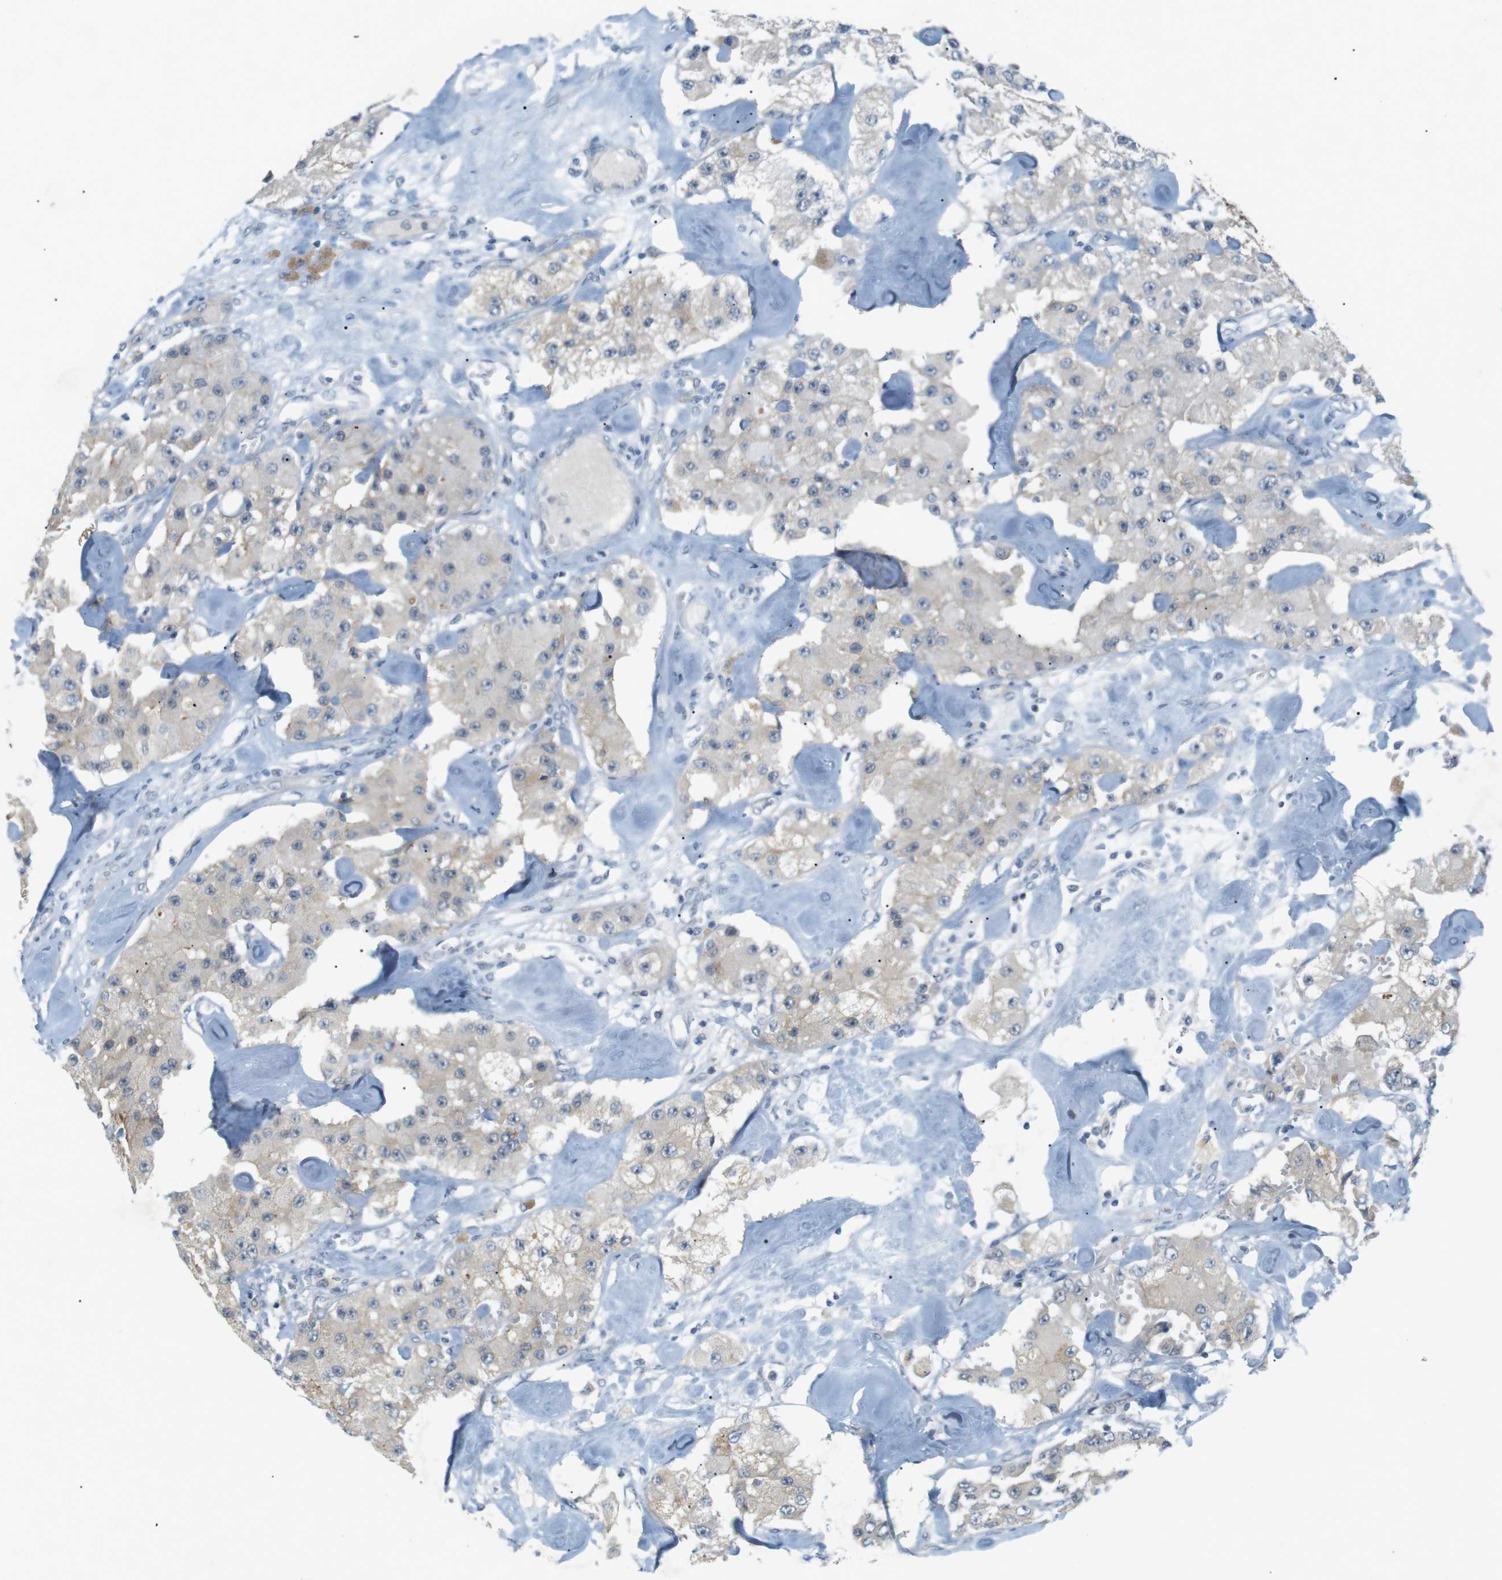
{"staining": {"intensity": "negative", "quantity": "none", "location": "none"}, "tissue": "carcinoid", "cell_type": "Tumor cells", "image_type": "cancer", "snomed": [{"axis": "morphology", "description": "Carcinoid, malignant, NOS"}, {"axis": "topography", "description": "Pancreas"}], "caption": "A histopathology image of human carcinoid is negative for staining in tumor cells.", "gene": "RTN3", "patient": {"sex": "male", "age": 41}}